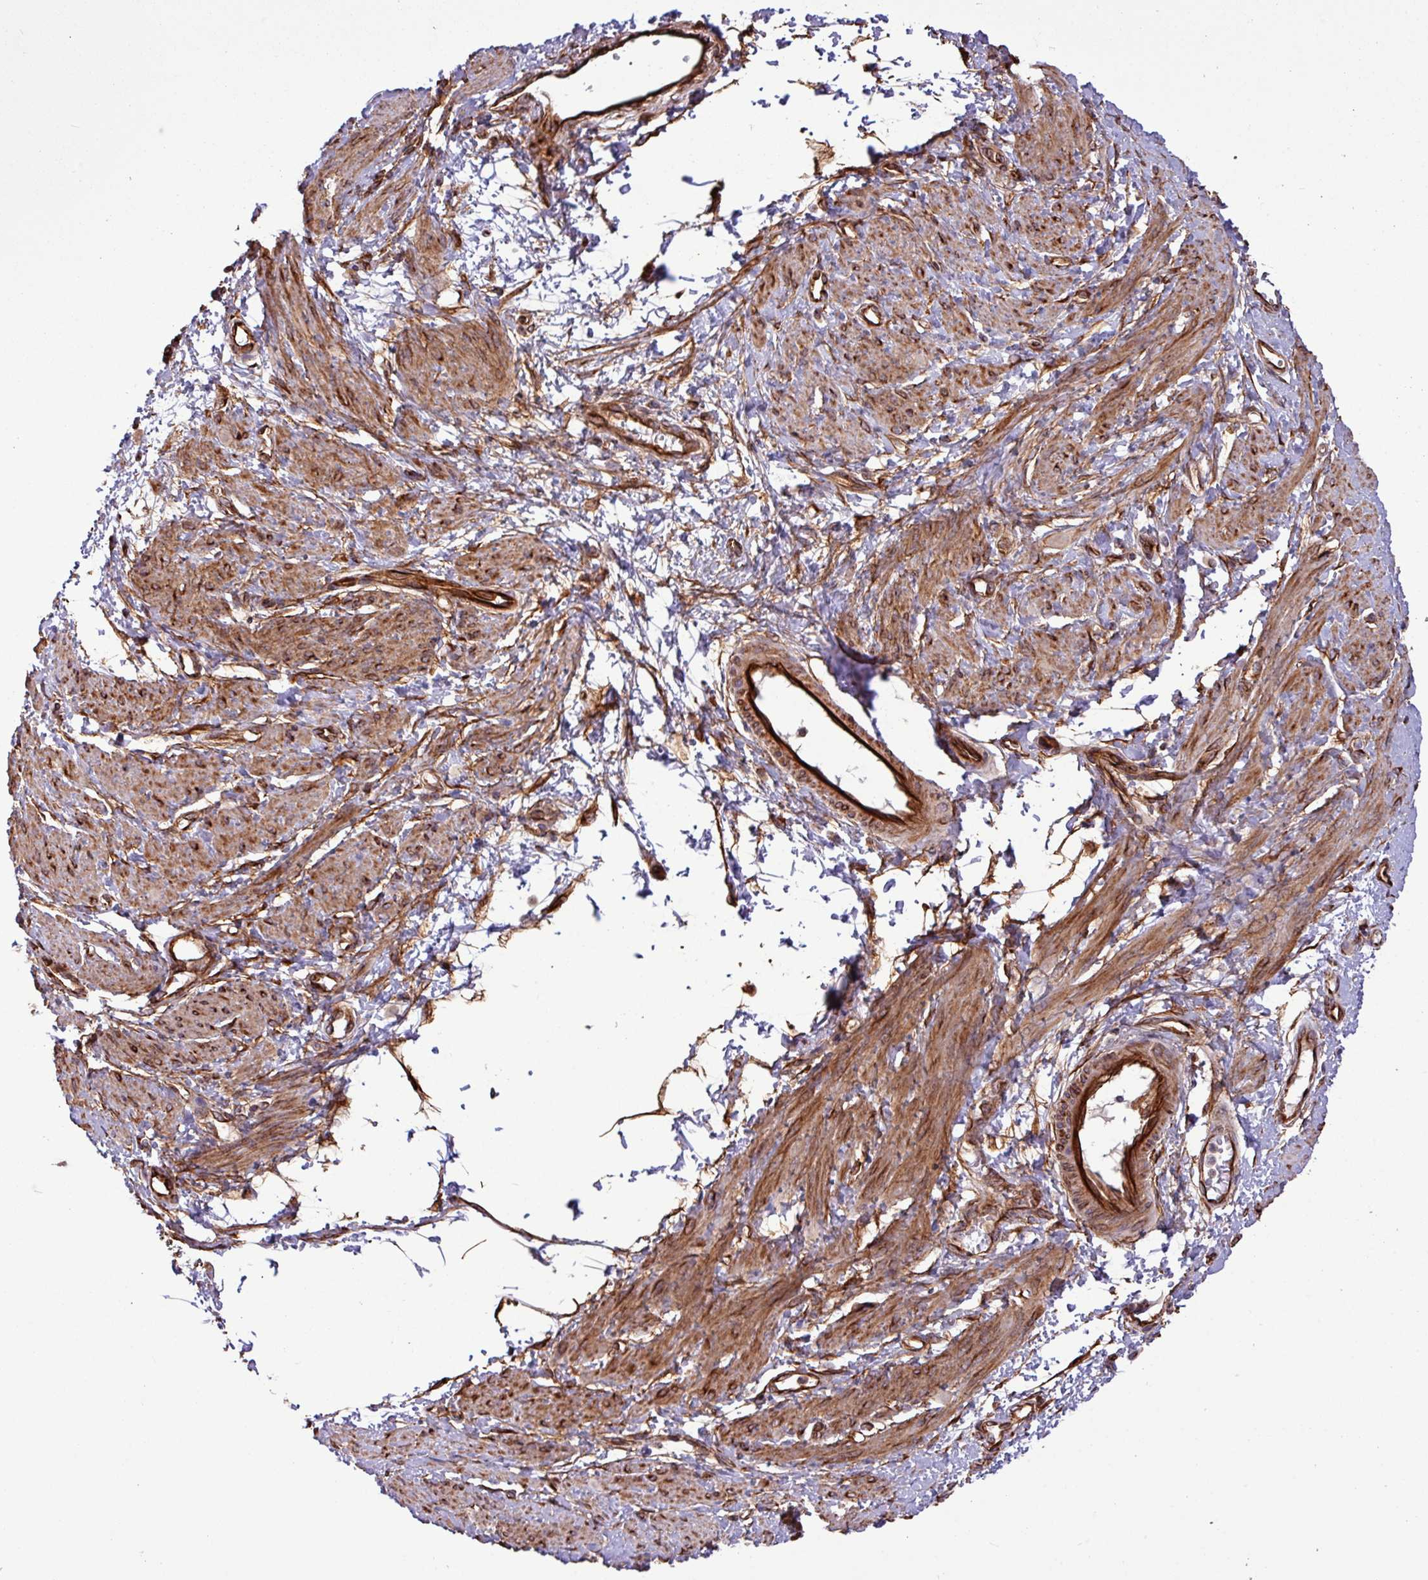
{"staining": {"intensity": "strong", "quantity": "25%-75%", "location": "cytoplasmic/membranous"}, "tissue": "smooth muscle", "cell_type": "Smooth muscle cells", "image_type": "normal", "snomed": [{"axis": "morphology", "description": "Normal tissue, NOS"}, {"axis": "topography", "description": "Smooth muscle"}, {"axis": "topography", "description": "Uterus"}], "caption": "The image exhibits a brown stain indicating the presence of a protein in the cytoplasmic/membranous of smooth muscle cells in smooth muscle. (Stains: DAB in brown, nuclei in blue, Microscopy: brightfield microscopy at high magnification).", "gene": "ZNF300", "patient": {"sex": "female", "age": 39}}